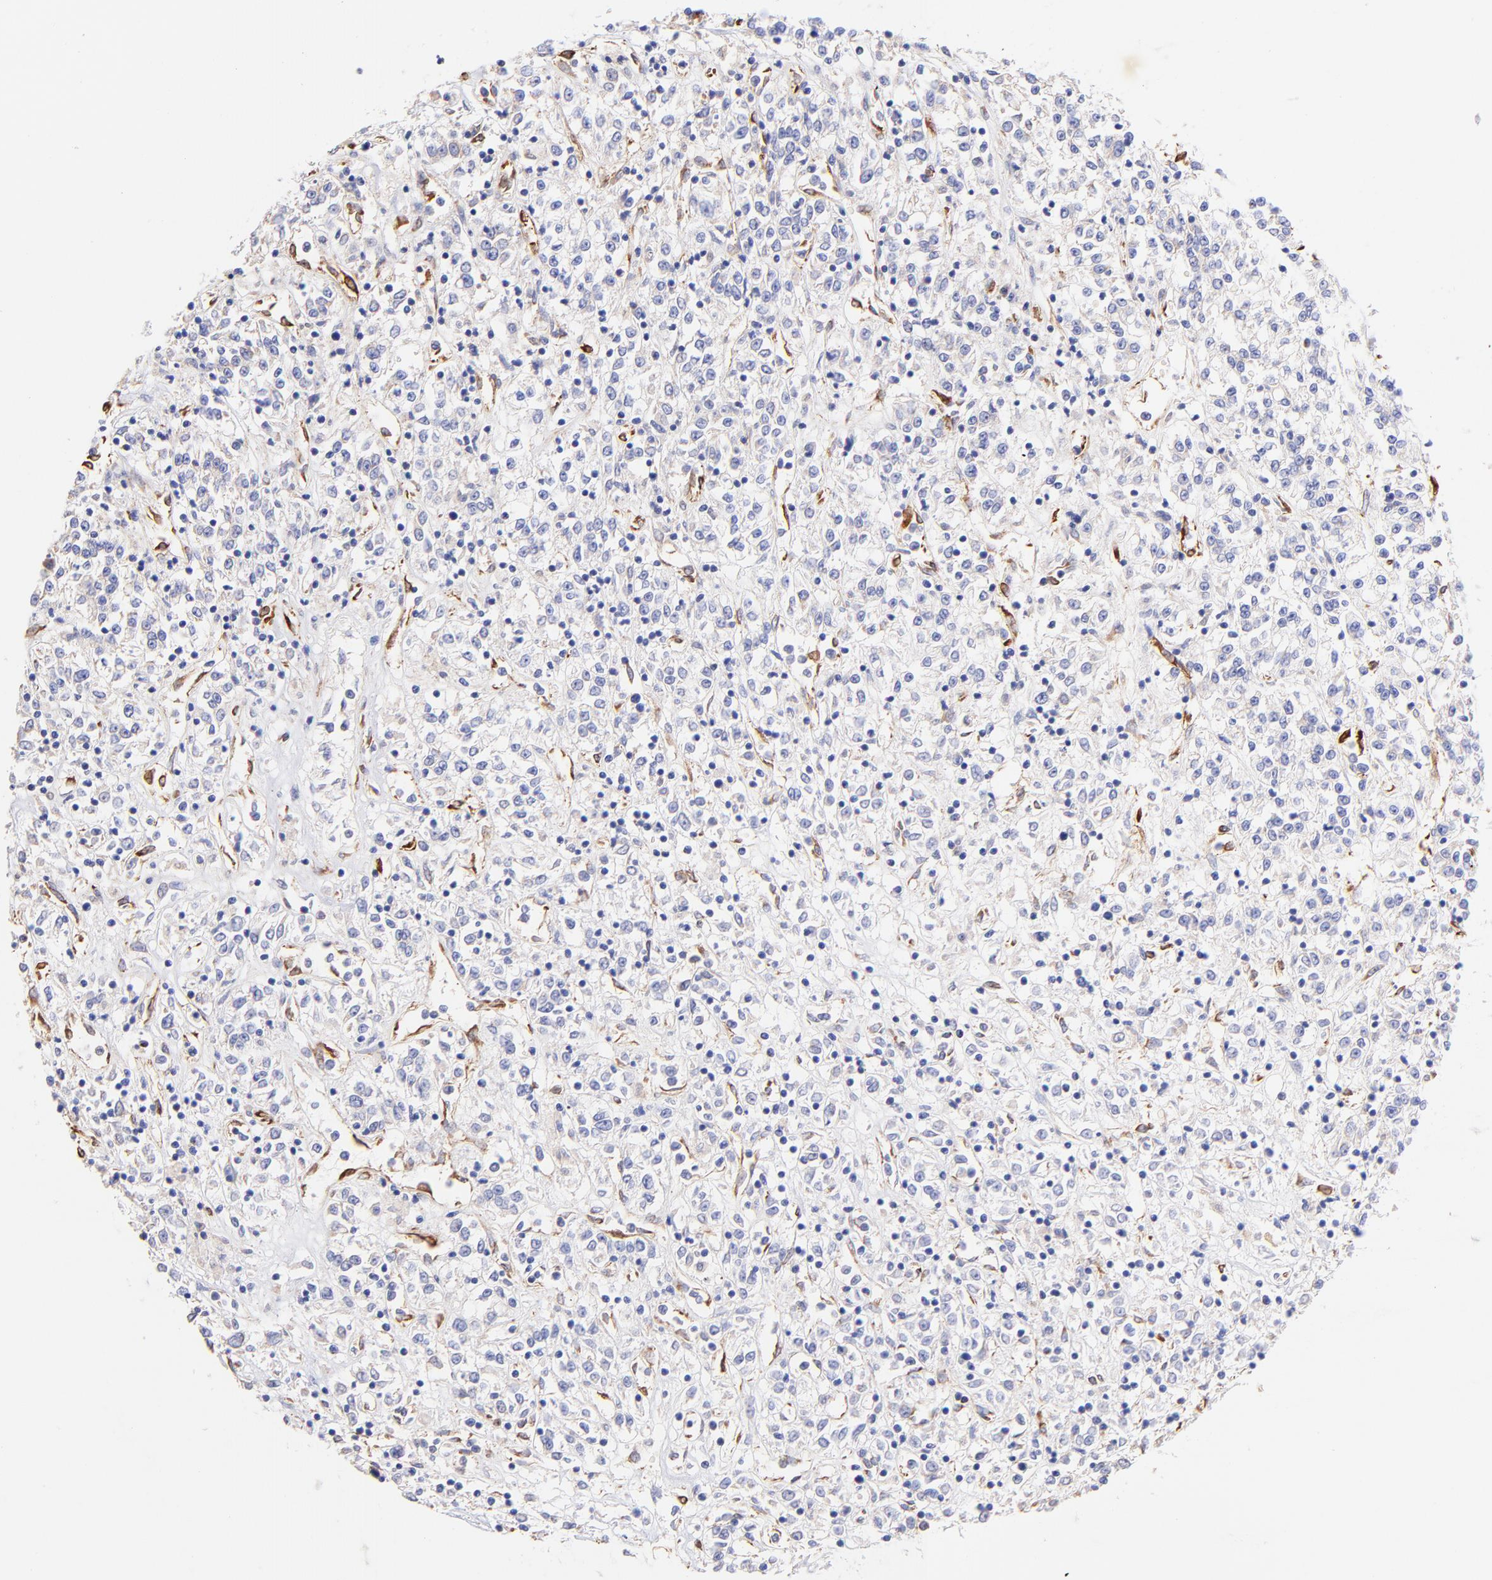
{"staining": {"intensity": "negative", "quantity": "none", "location": "none"}, "tissue": "renal cancer", "cell_type": "Tumor cells", "image_type": "cancer", "snomed": [{"axis": "morphology", "description": "Adenocarcinoma, NOS"}, {"axis": "topography", "description": "Kidney"}], "caption": "This is an IHC photomicrograph of adenocarcinoma (renal). There is no positivity in tumor cells.", "gene": "SPARC", "patient": {"sex": "female", "age": 76}}